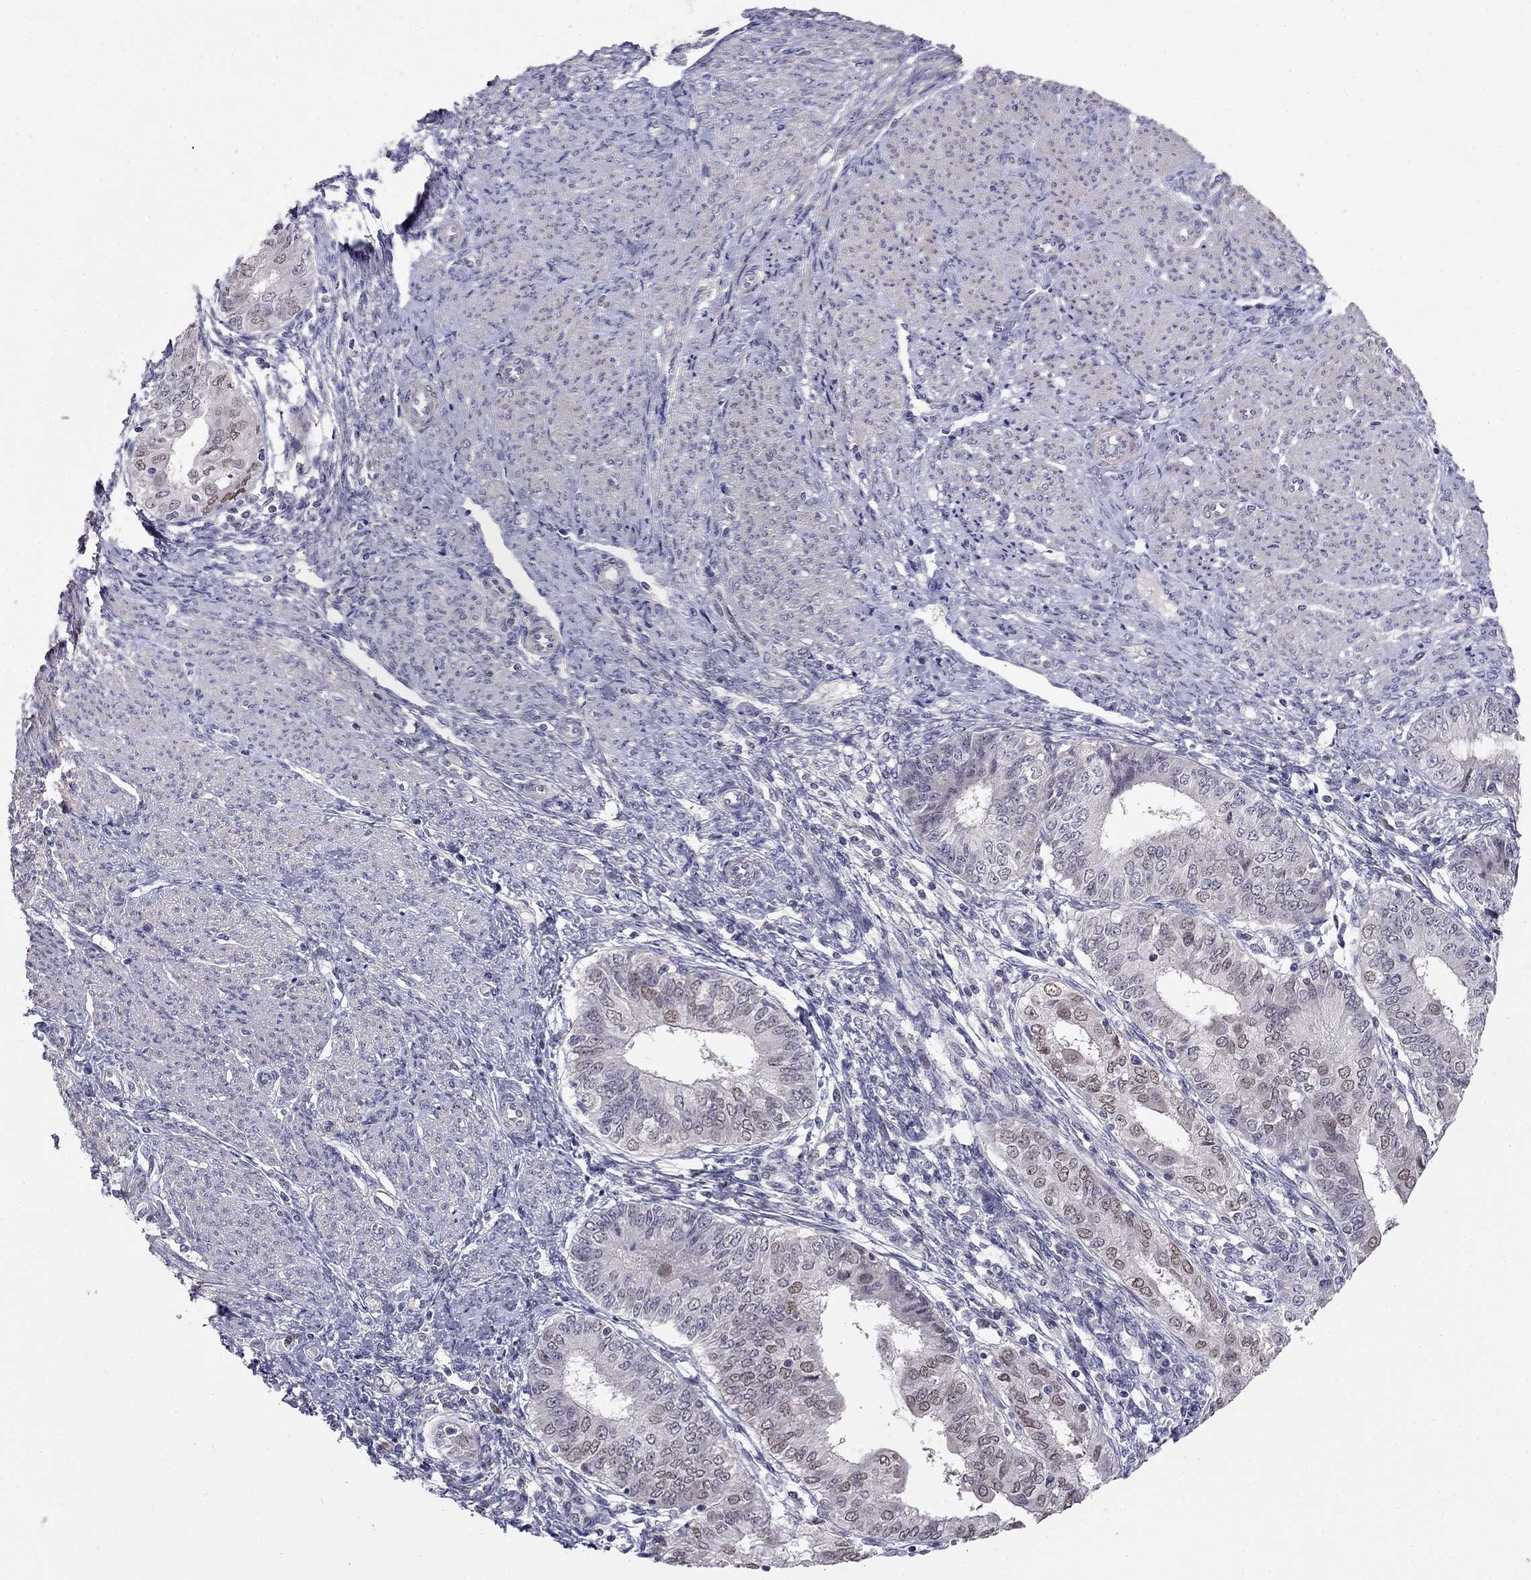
{"staining": {"intensity": "weak", "quantity": "<25%", "location": "nuclear"}, "tissue": "endometrial cancer", "cell_type": "Tumor cells", "image_type": "cancer", "snomed": [{"axis": "morphology", "description": "Adenocarcinoma, NOS"}, {"axis": "topography", "description": "Endometrium"}], "caption": "IHC micrograph of endometrial adenocarcinoma stained for a protein (brown), which exhibits no staining in tumor cells.", "gene": "LRRC39", "patient": {"sex": "female", "age": 68}}